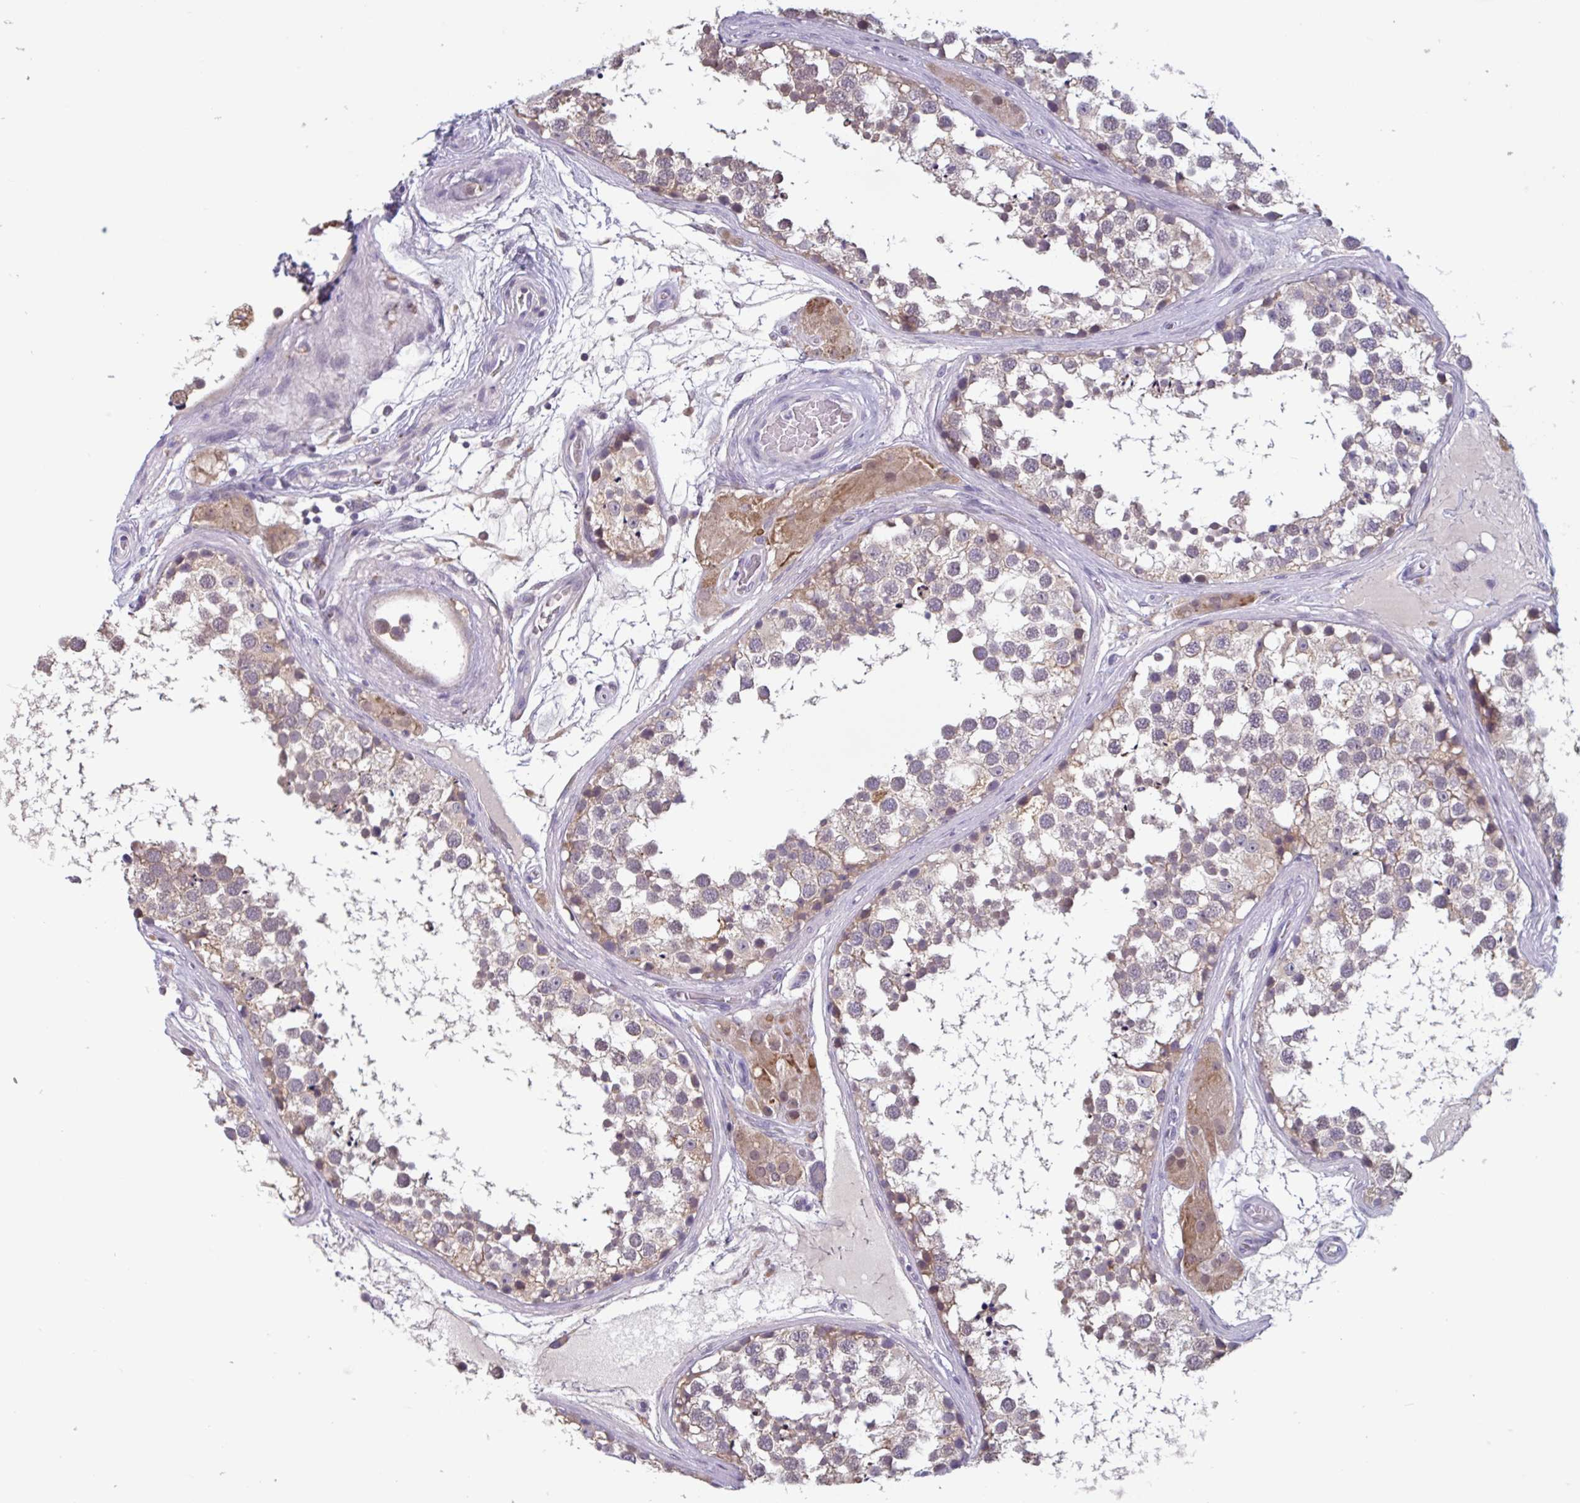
{"staining": {"intensity": "weak", "quantity": "25%-75%", "location": "cytoplasmic/membranous"}, "tissue": "testis", "cell_type": "Cells in seminiferous ducts", "image_type": "normal", "snomed": [{"axis": "morphology", "description": "Normal tissue, NOS"}, {"axis": "morphology", "description": "Seminoma, NOS"}, {"axis": "topography", "description": "Testis"}], "caption": "The image displays a brown stain indicating the presence of a protein in the cytoplasmic/membranous of cells in seminiferous ducts in testis. (DAB = brown stain, brightfield microscopy at high magnification).", "gene": "CD1E", "patient": {"sex": "male", "age": 65}}